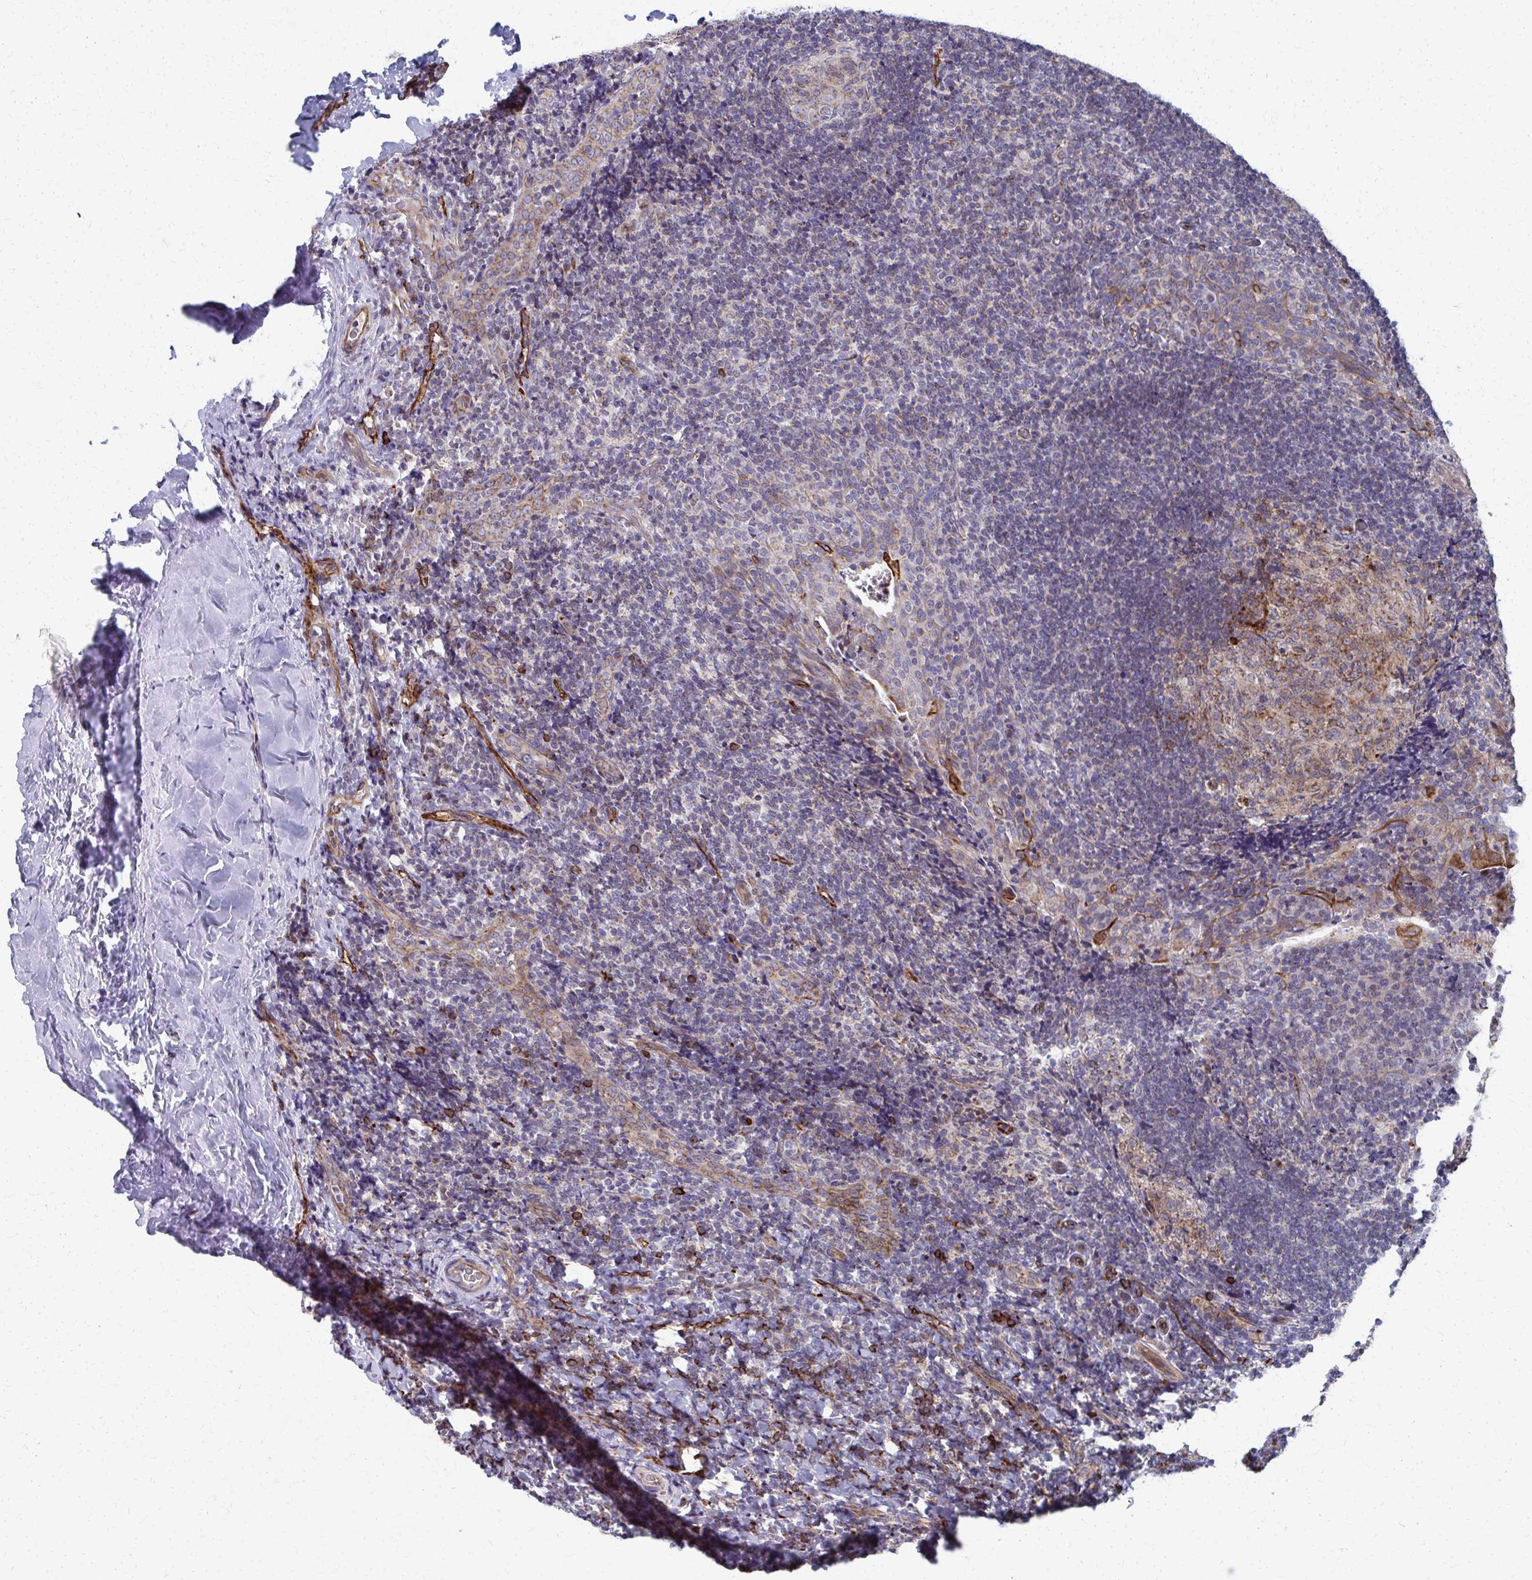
{"staining": {"intensity": "moderate", "quantity": ">75%", "location": "cytoplasmic/membranous"}, "tissue": "tonsil", "cell_type": "Germinal center cells", "image_type": "normal", "snomed": [{"axis": "morphology", "description": "Normal tissue, NOS"}, {"axis": "topography", "description": "Tonsil"}], "caption": "Tonsil stained with IHC reveals moderate cytoplasmic/membranous expression in about >75% of germinal center cells. (DAB IHC with brightfield microscopy, high magnification).", "gene": "FAHD1", "patient": {"sex": "male", "age": 17}}